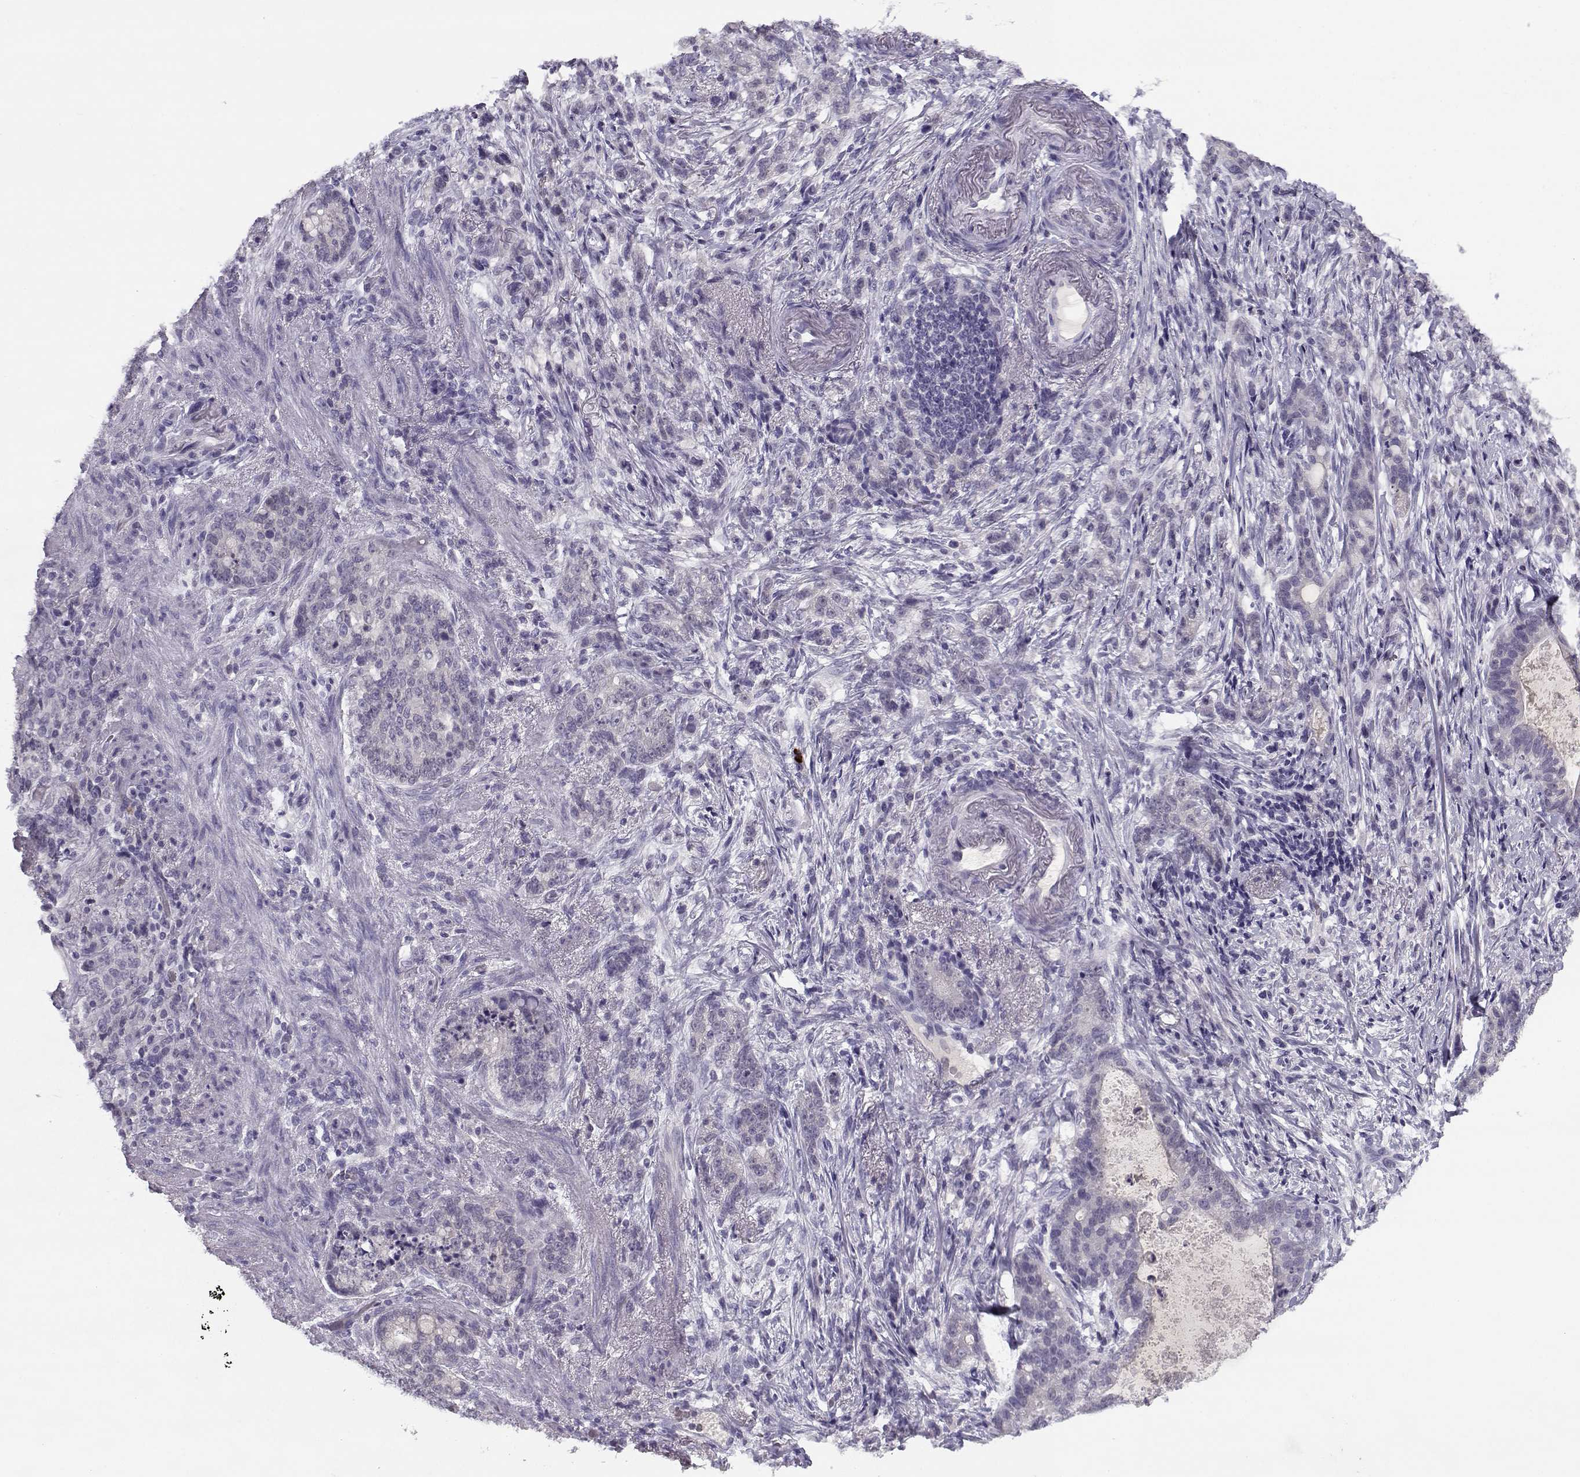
{"staining": {"intensity": "negative", "quantity": "none", "location": "none"}, "tissue": "stomach cancer", "cell_type": "Tumor cells", "image_type": "cancer", "snomed": [{"axis": "morphology", "description": "Adenocarcinoma, NOS"}, {"axis": "topography", "description": "Stomach, lower"}], "caption": "Immunohistochemical staining of stomach cancer (adenocarcinoma) exhibits no significant expression in tumor cells. (Stains: DAB immunohistochemistry with hematoxylin counter stain, Microscopy: brightfield microscopy at high magnification).", "gene": "CFAP77", "patient": {"sex": "male", "age": 88}}